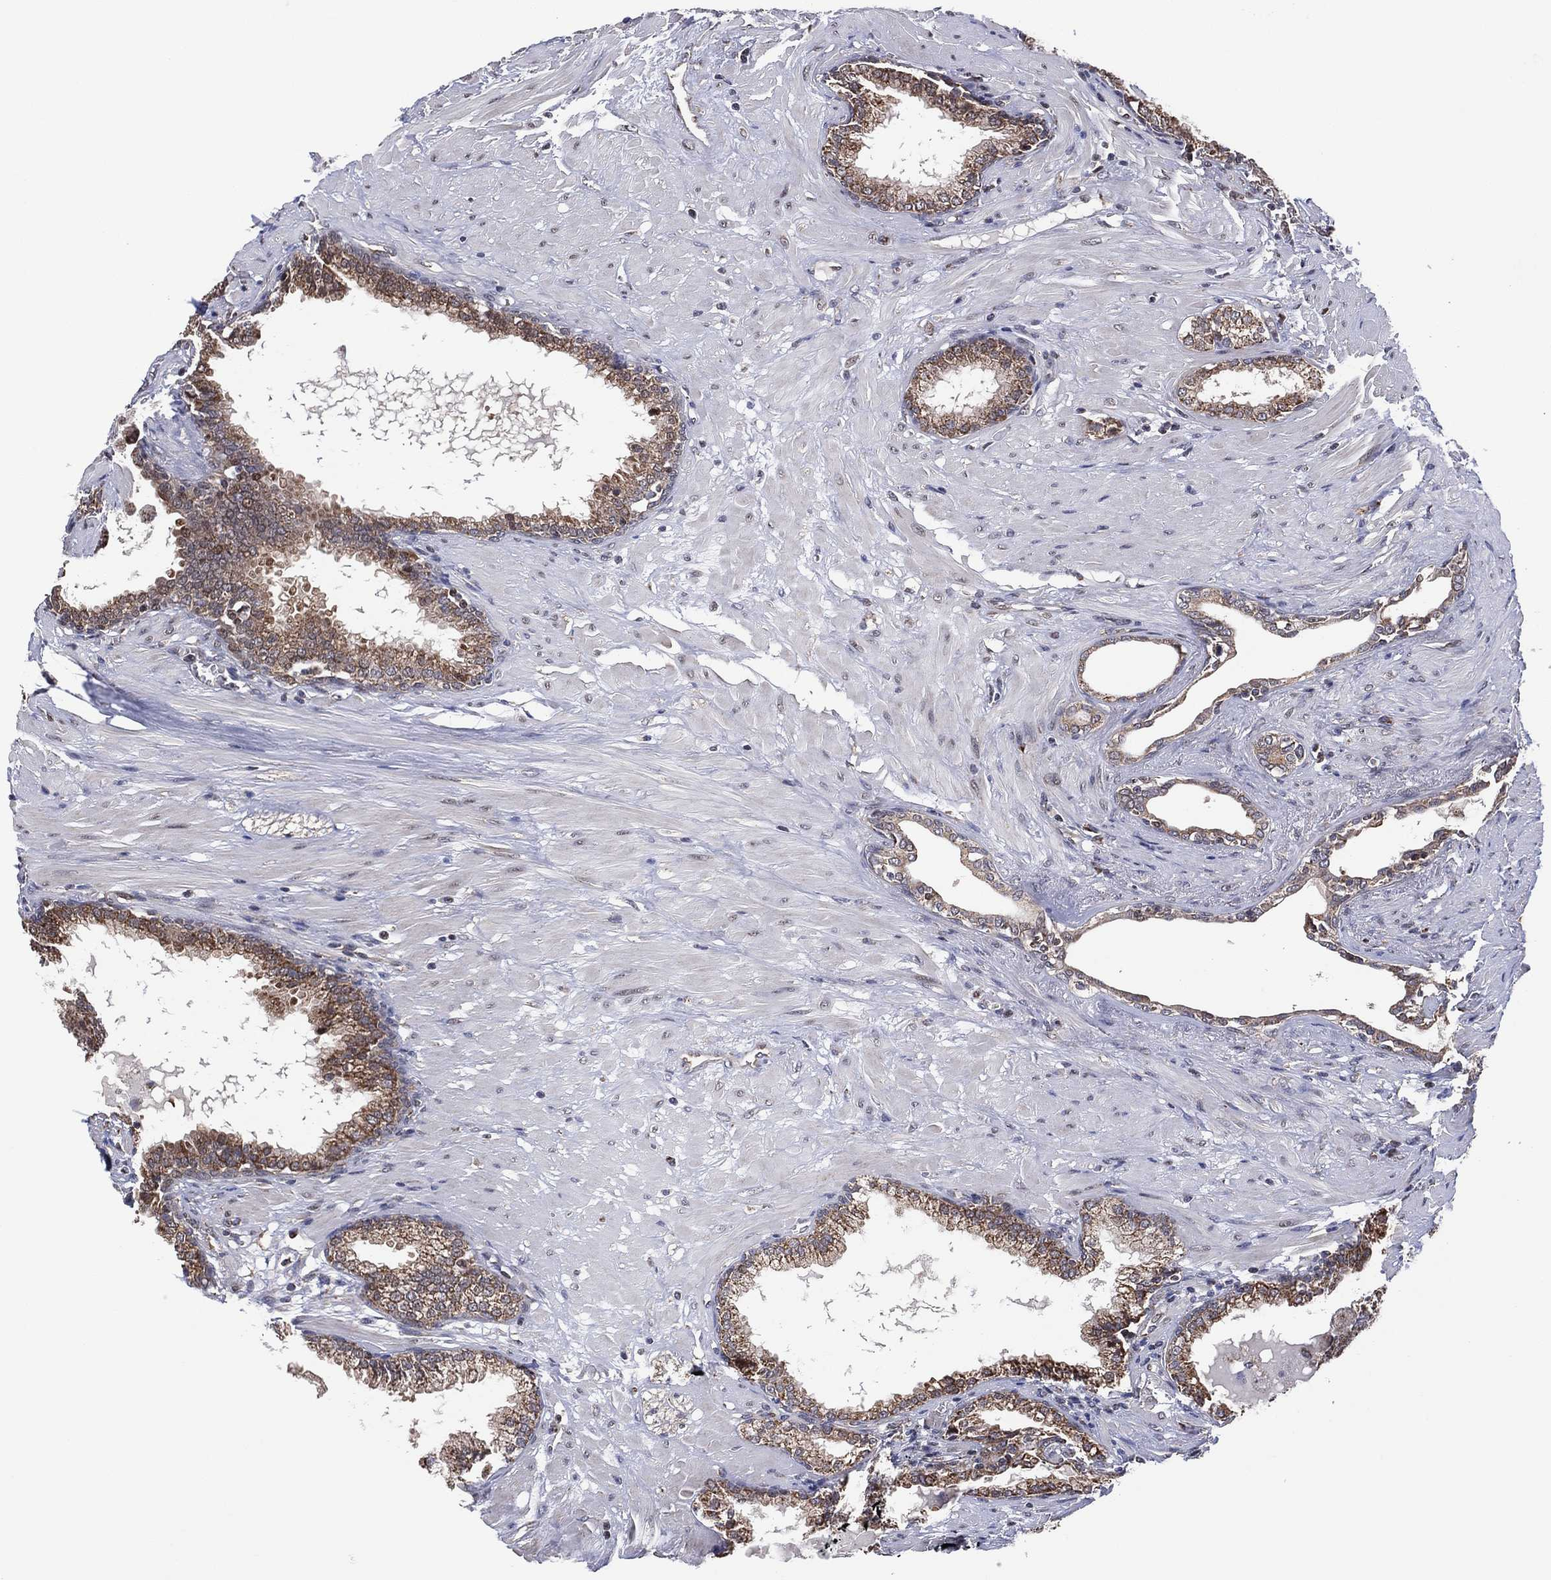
{"staining": {"intensity": "weak", "quantity": "25%-75%", "location": "cytoplasmic/membranous"}, "tissue": "prostate", "cell_type": "Glandular cells", "image_type": "normal", "snomed": [{"axis": "morphology", "description": "Normal tissue, NOS"}, {"axis": "topography", "description": "Prostate"}], "caption": "Immunohistochemical staining of normal human prostate reveals low levels of weak cytoplasmic/membranous staining in about 25%-75% of glandular cells. The staining was performed using DAB, with brown indicating positive protein expression. Nuclei are stained blue with hematoxylin.", "gene": "PIDD1", "patient": {"sex": "male", "age": 64}}